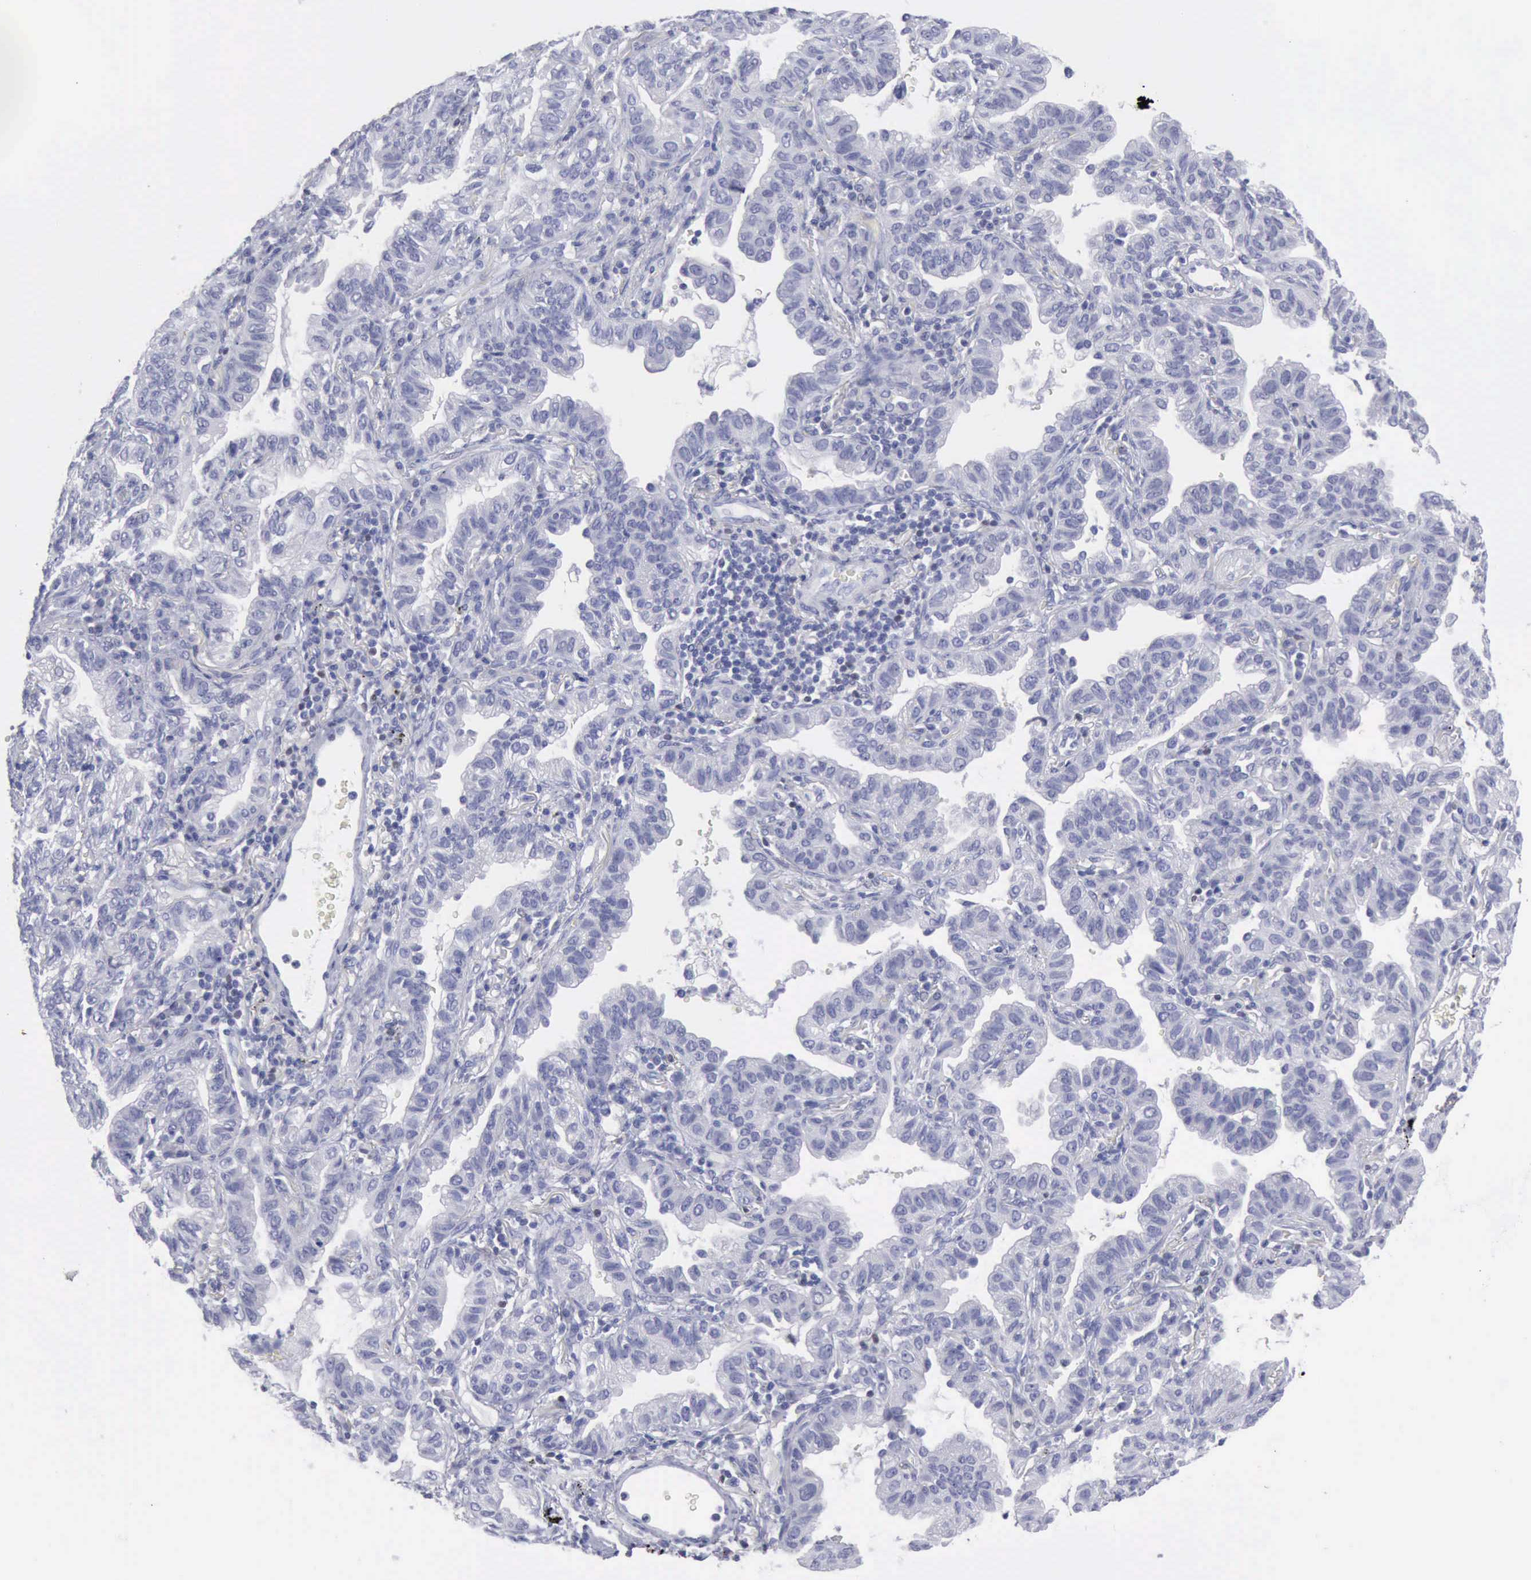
{"staining": {"intensity": "negative", "quantity": "none", "location": "none"}, "tissue": "lung cancer", "cell_type": "Tumor cells", "image_type": "cancer", "snomed": [{"axis": "morphology", "description": "Adenocarcinoma, NOS"}, {"axis": "topography", "description": "Lung"}], "caption": "Micrograph shows no significant protein positivity in tumor cells of lung cancer.", "gene": "SATB2", "patient": {"sex": "female", "age": 50}}